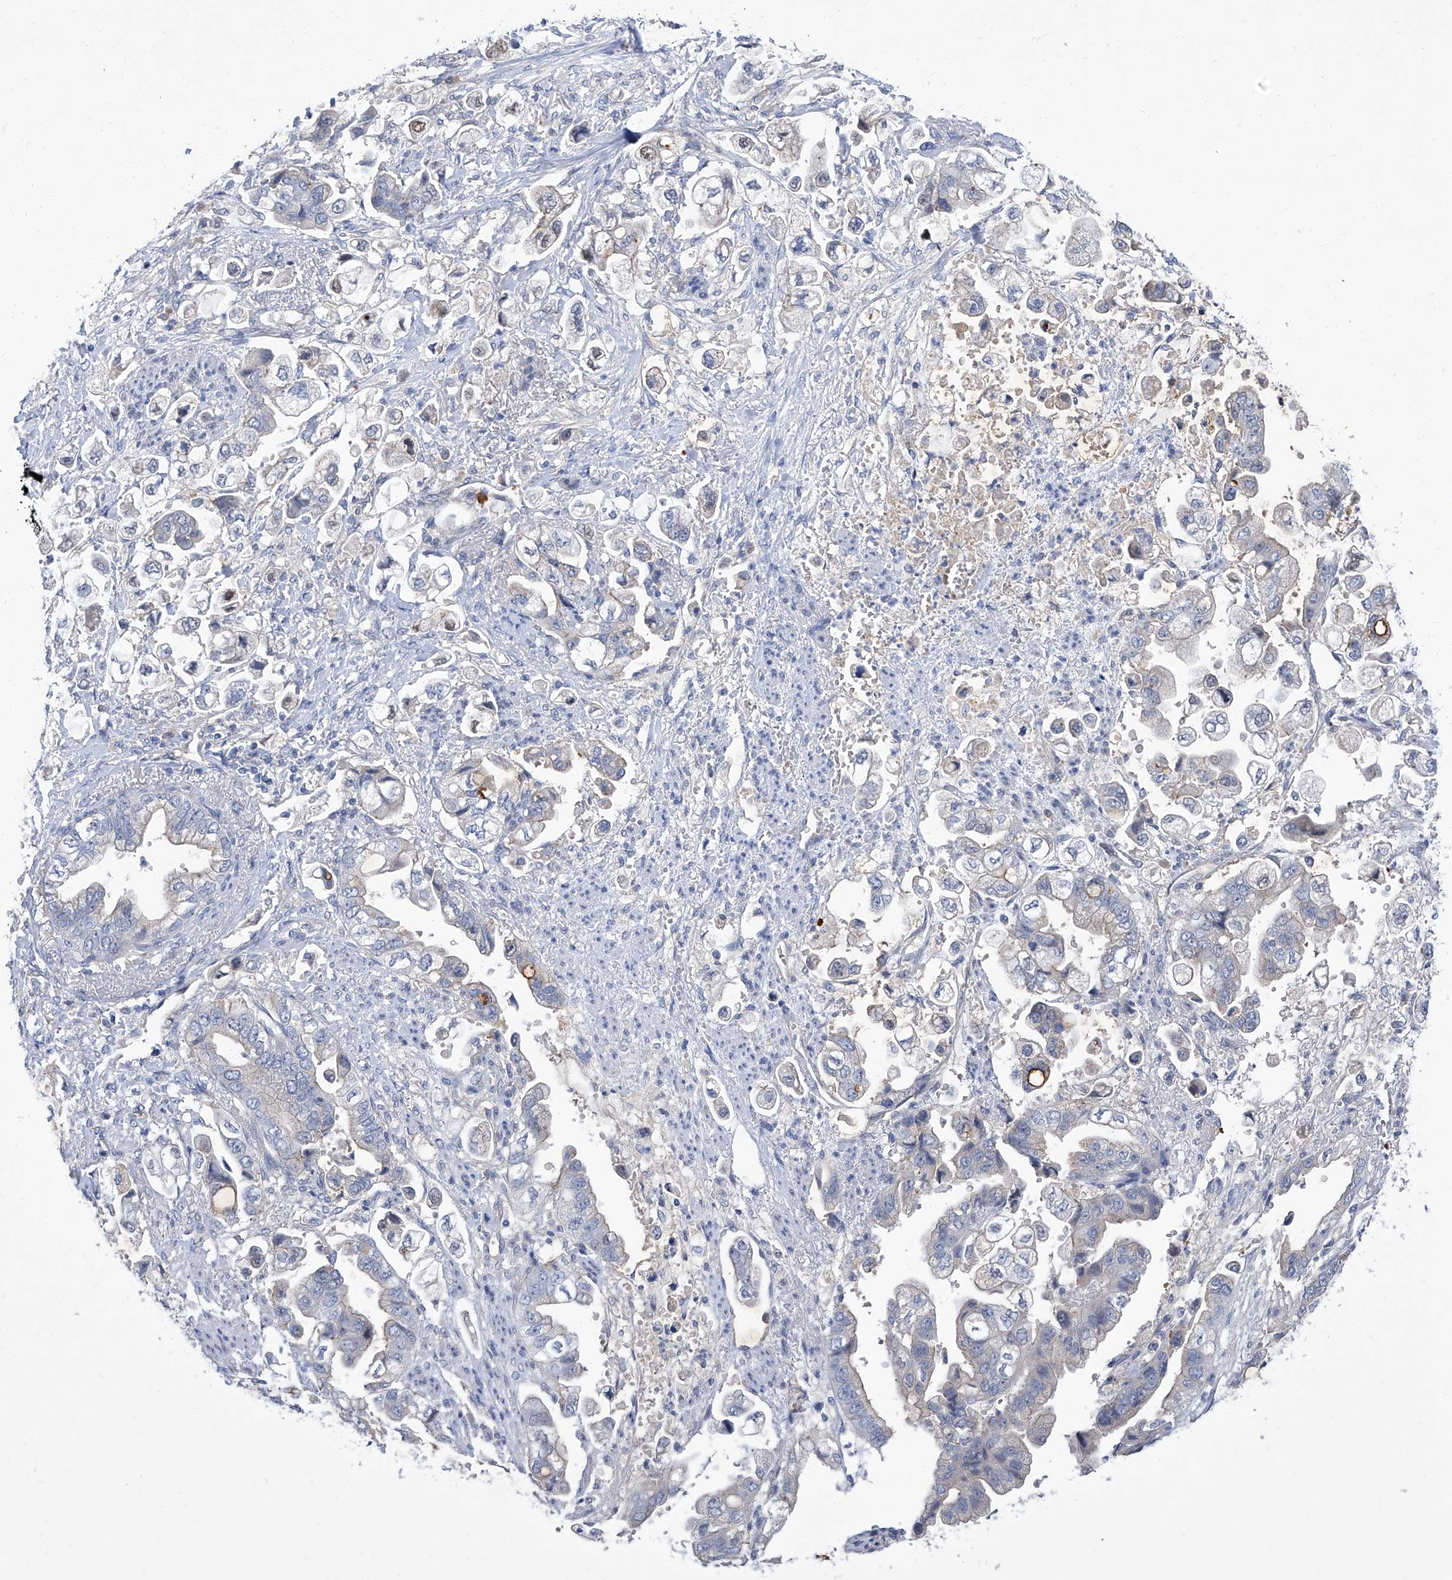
{"staining": {"intensity": "weak", "quantity": "<25%", "location": "cytoplasmic/membranous"}, "tissue": "stomach cancer", "cell_type": "Tumor cells", "image_type": "cancer", "snomed": [{"axis": "morphology", "description": "Adenocarcinoma, NOS"}, {"axis": "topography", "description": "Stomach"}], "caption": "Tumor cells show no significant protein staining in stomach cancer (adenocarcinoma). Brightfield microscopy of immunohistochemistry (IHC) stained with DAB (brown) and hematoxylin (blue), captured at high magnification.", "gene": "PARD3", "patient": {"sex": "male", "age": 62}}